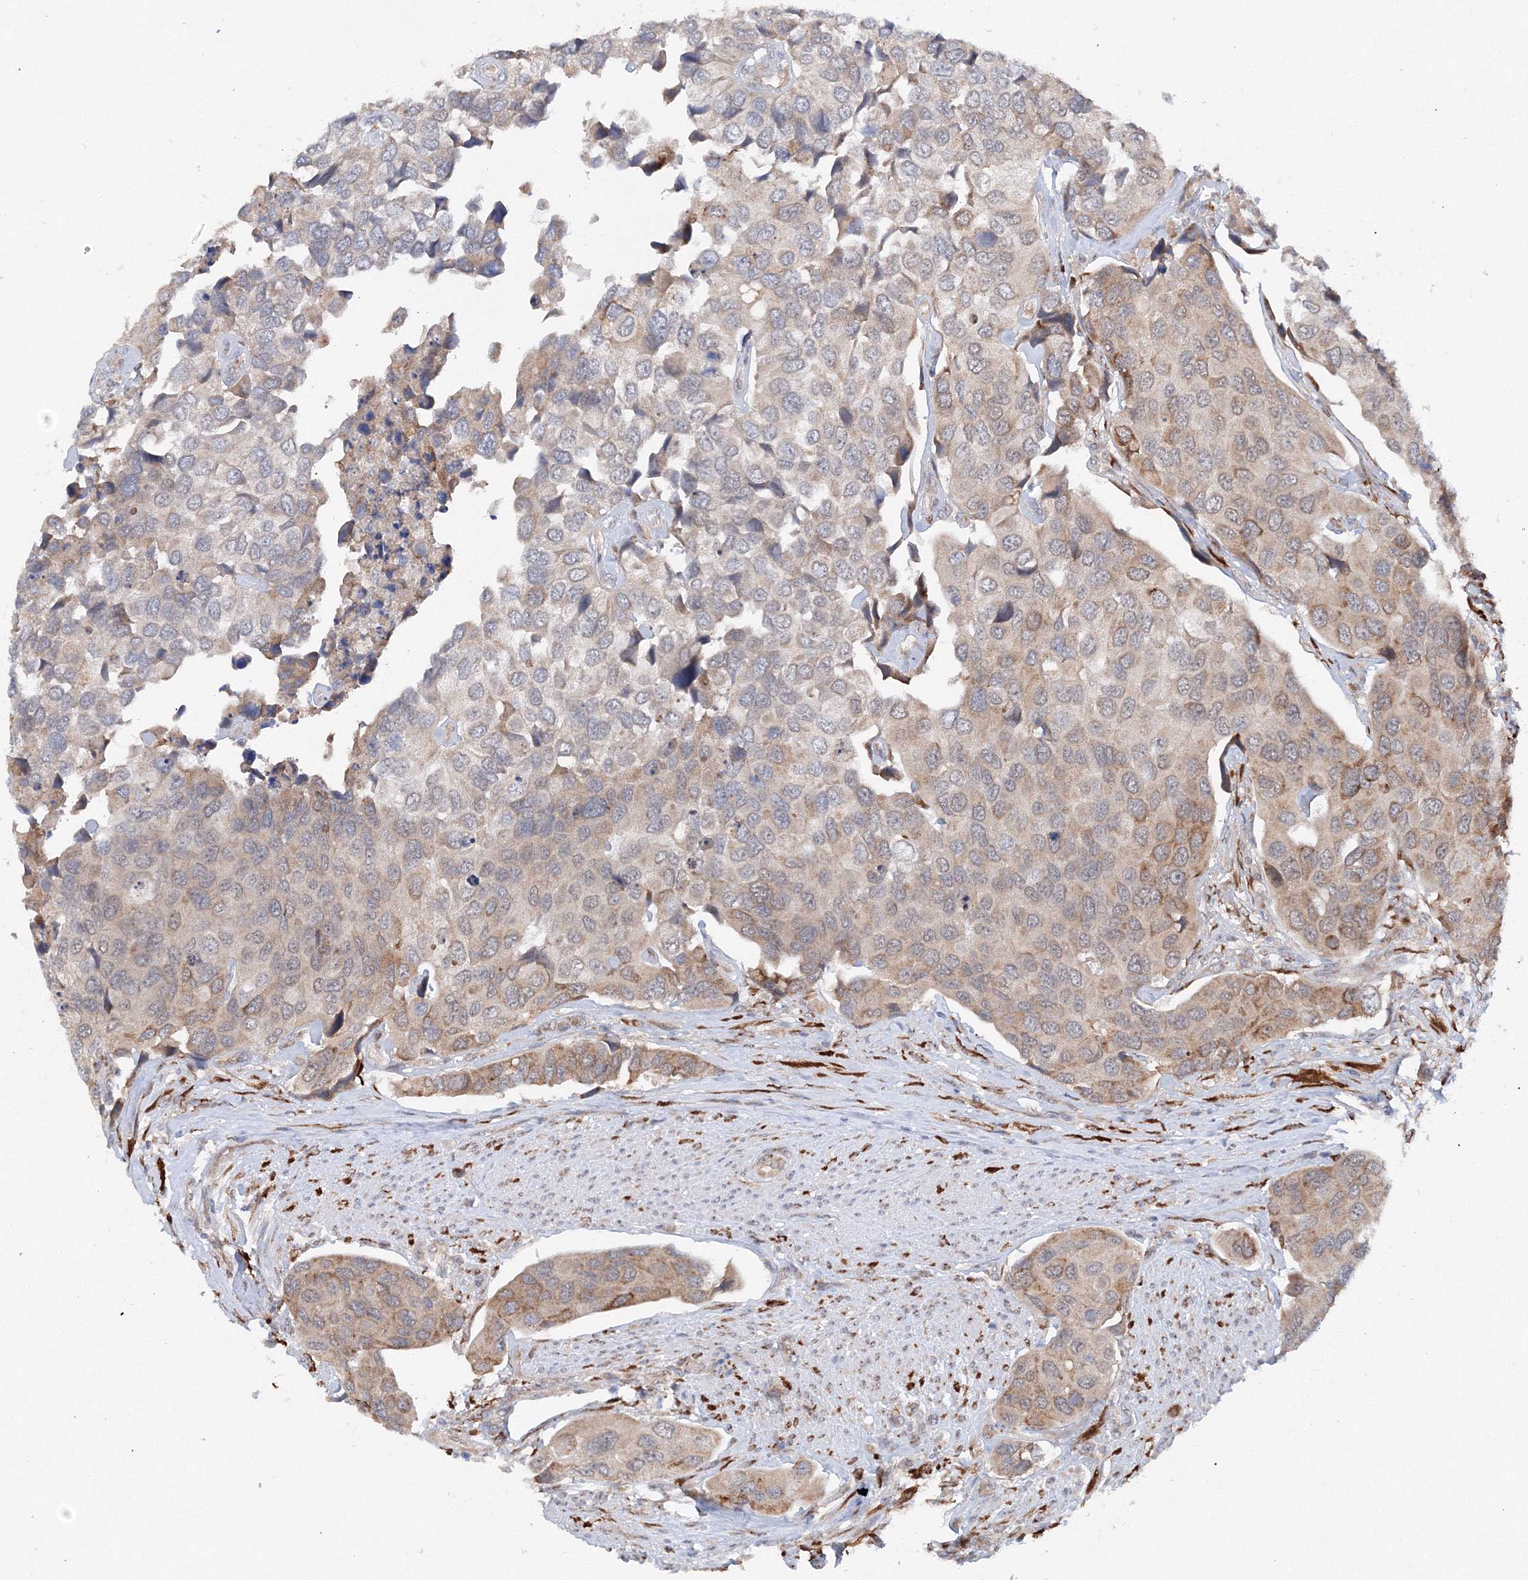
{"staining": {"intensity": "moderate", "quantity": "<25%", "location": "cytoplasmic/membranous"}, "tissue": "urothelial cancer", "cell_type": "Tumor cells", "image_type": "cancer", "snomed": [{"axis": "morphology", "description": "Urothelial carcinoma, High grade"}, {"axis": "topography", "description": "Urinary bladder"}], "caption": "A photomicrograph showing moderate cytoplasmic/membranous positivity in approximately <25% of tumor cells in urothelial carcinoma (high-grade), as visualized by brown immunohistochemical staining.", "gene": "DIS3L2", "patient": {"sex": "male", "age": 74}}